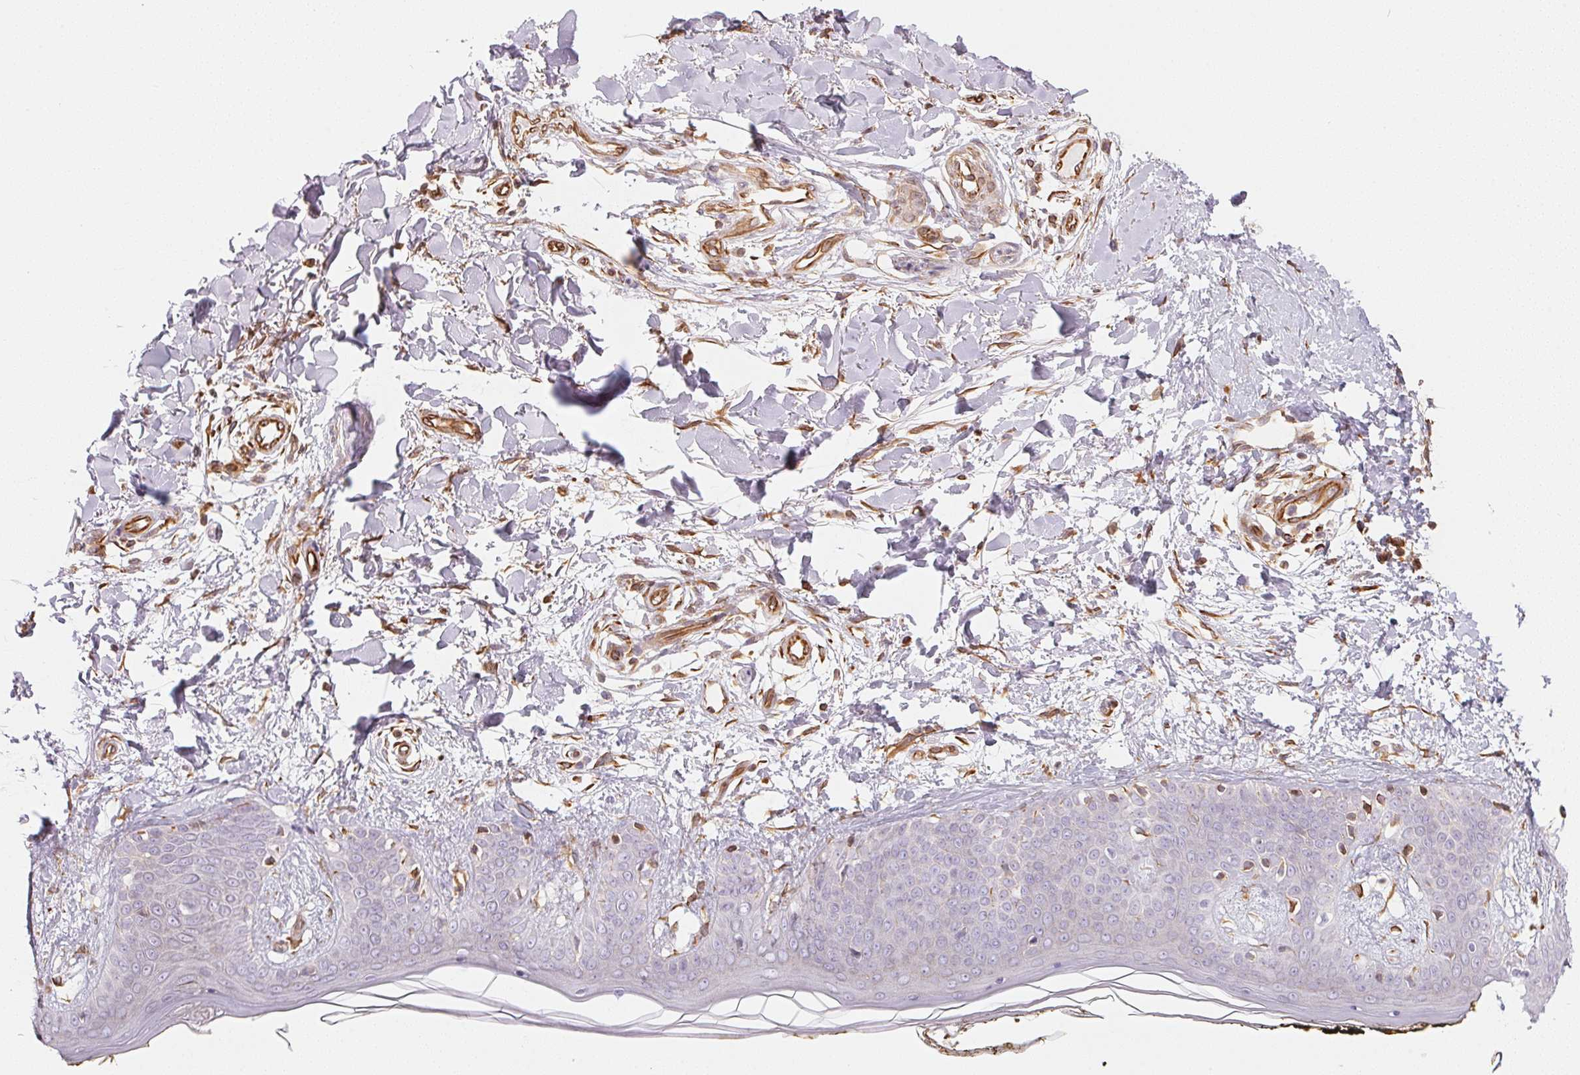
{"staining": {"intensity": "moderate", "quantity": ">75%", "location": "cytoplasmic/membranous"}, "tissue": "skin", "cell_type": "Fibroblasts", "image_type": "normal", "snomed": [{"axis": "morphology", "description": "Normal tissue, NOS"}, {"axis": "topography", "description": "Skin"}], "caption": "This image exhibits normal skin stained with immunohistochemistry (IHC) to label a protein in brown. The cytoplasmic/membranous of fibroblasts show moderate positivity for the protein. Nuclei are counter-stained blue.", "gene": "FOXR2", "patient": {"sex": "female", "age": 34}}